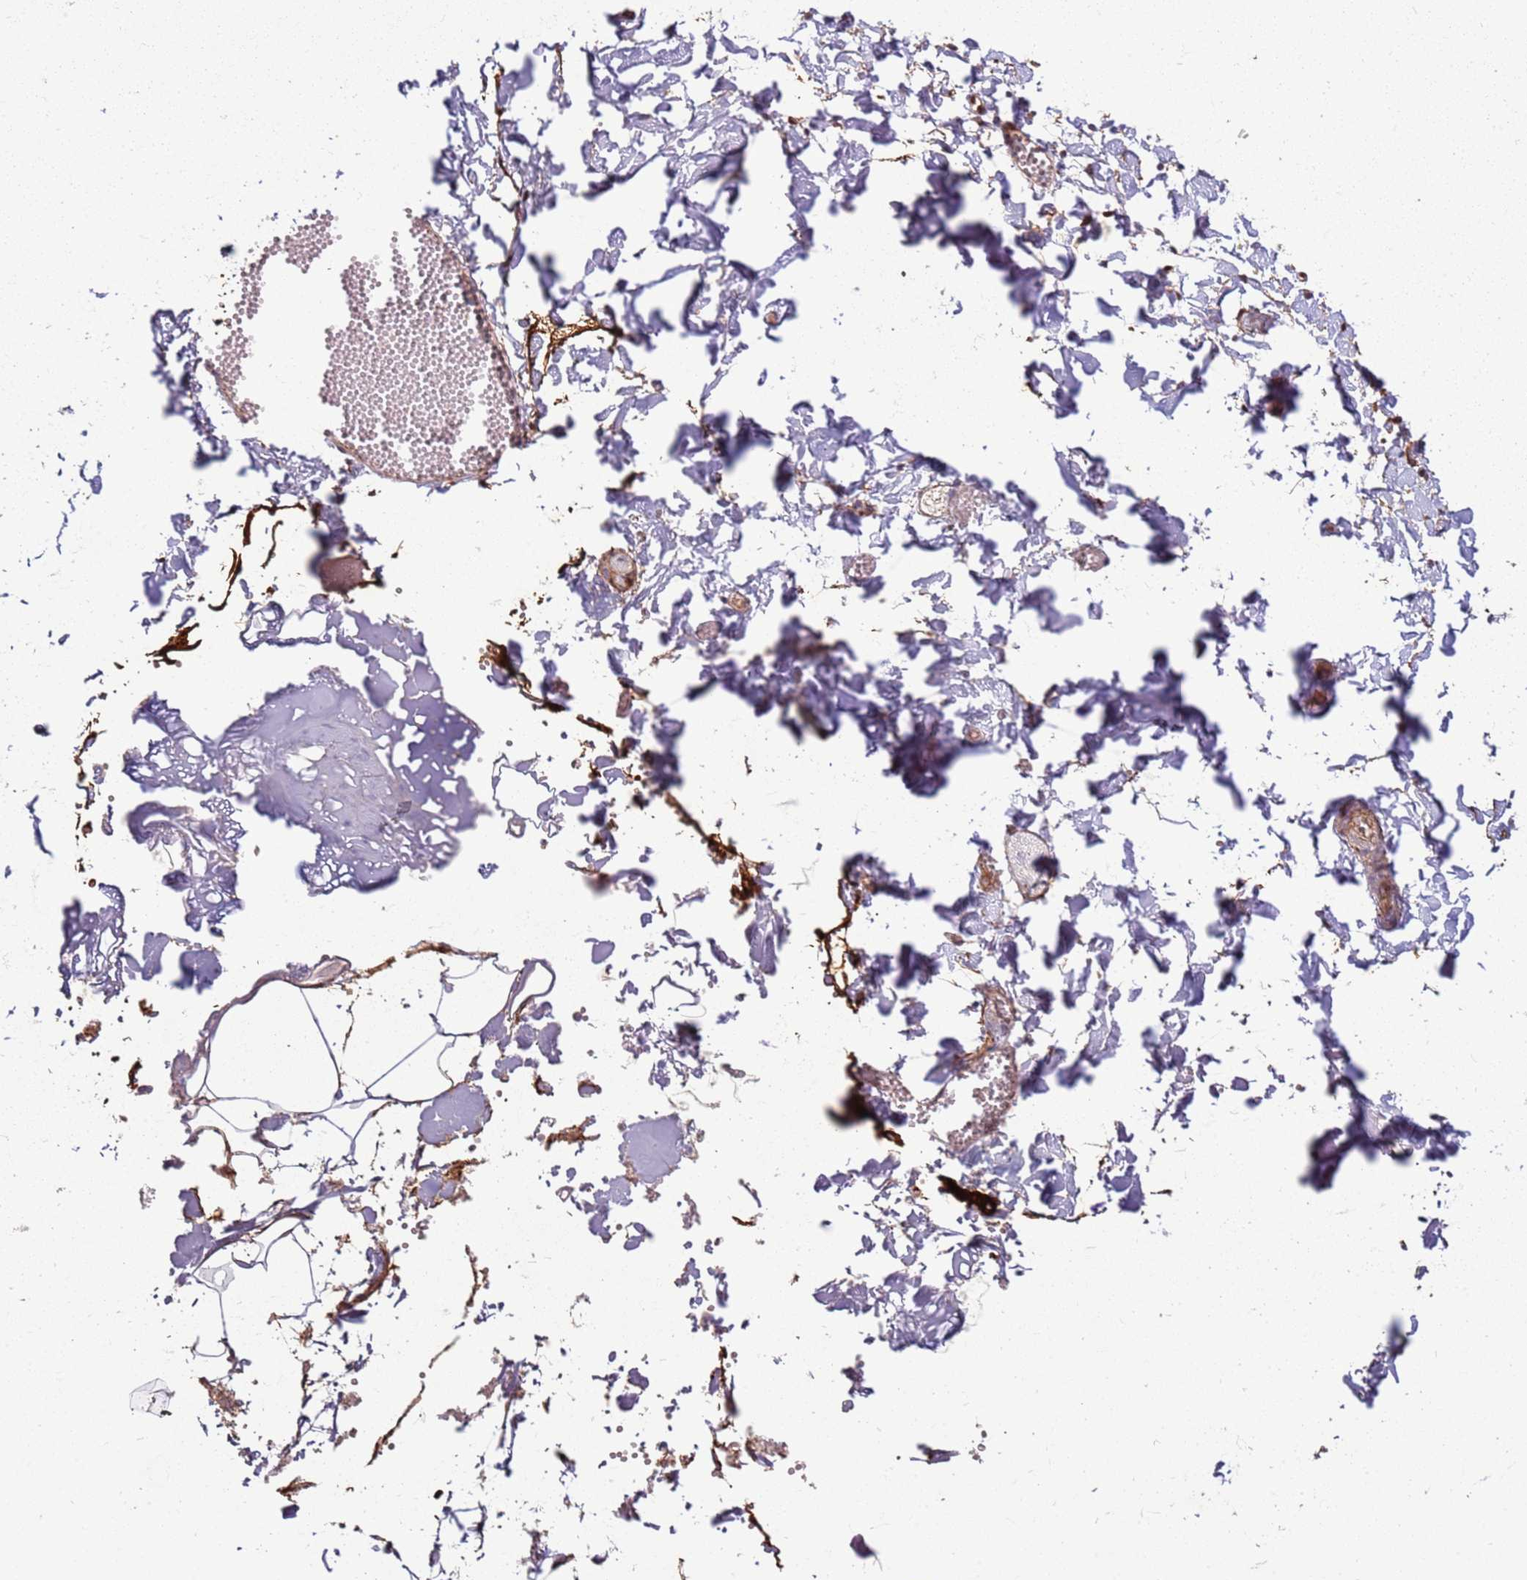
{"staining": {"intensity": "strong", "quantity": ">75%", "location": "cytoplasmic/membranous,nuclear"}, "tissue": "adipose tissue", "cell_type": "Adipocytes", "image_type": "normal", "snomed": [{"axis": "morphology", "description": "Normal tissue, NOS"}, {"axis": "topography", "description": "Gallbladder"}, {"axis": "topography", "description": "Peripheral nerve tissue"}], "caption": "This image shows immunohistochemistry staining of benign adipose tissue, with high strong cytoplasmic/membranous,nuclear expression in approximately >75% of adipocytes.", "gene": "PGLS", "patient": {"sex": "male", "age": 38}}